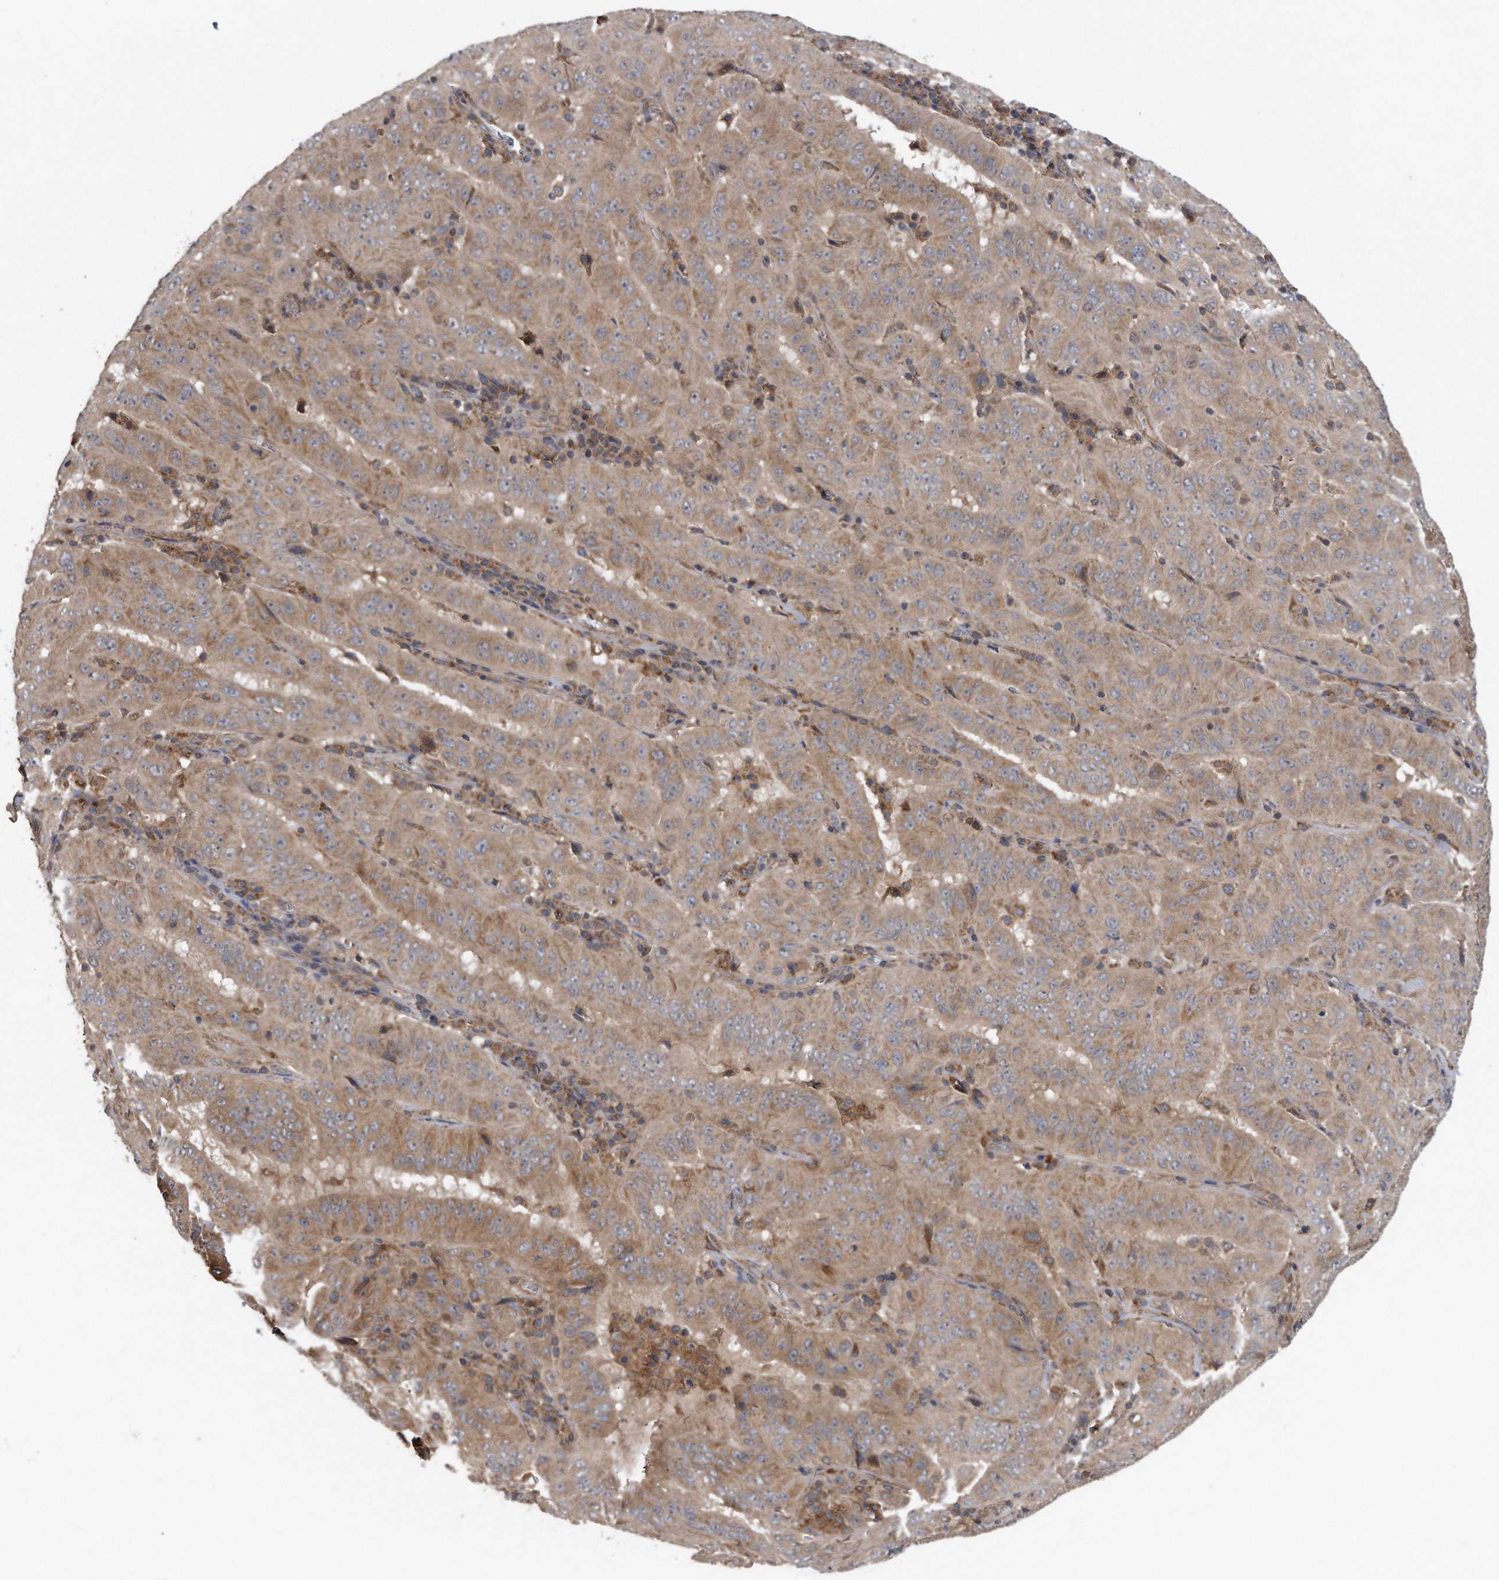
{"staining": {"intensity": "moderate", "quantity": ">75%", "location": "cytoplasmic/membranous"}, "tissue": "pancreatic cancer", "cell_type": "Tumor cells", "image_type": "cancer", "snomed": [{"axis": "morphology", "description": "Adenocarcinoma, NOS"}, {"axis": "topography", "description": "Pancreas"}], "caption": "The image demonstrates staining of adenocarcinoma (pancreatic), revealing moderate cytoplasmic/membranous protein positivity (brown color) within tumor cells. The staining is performed using DAB (3,3'-diaminobenzidine) brown chromogen to label protein expression. The nuclei are counter-stained blue using hematoxylin.", "gene": "ALPK2", "patient": {"sex": "male", "age": 63}}